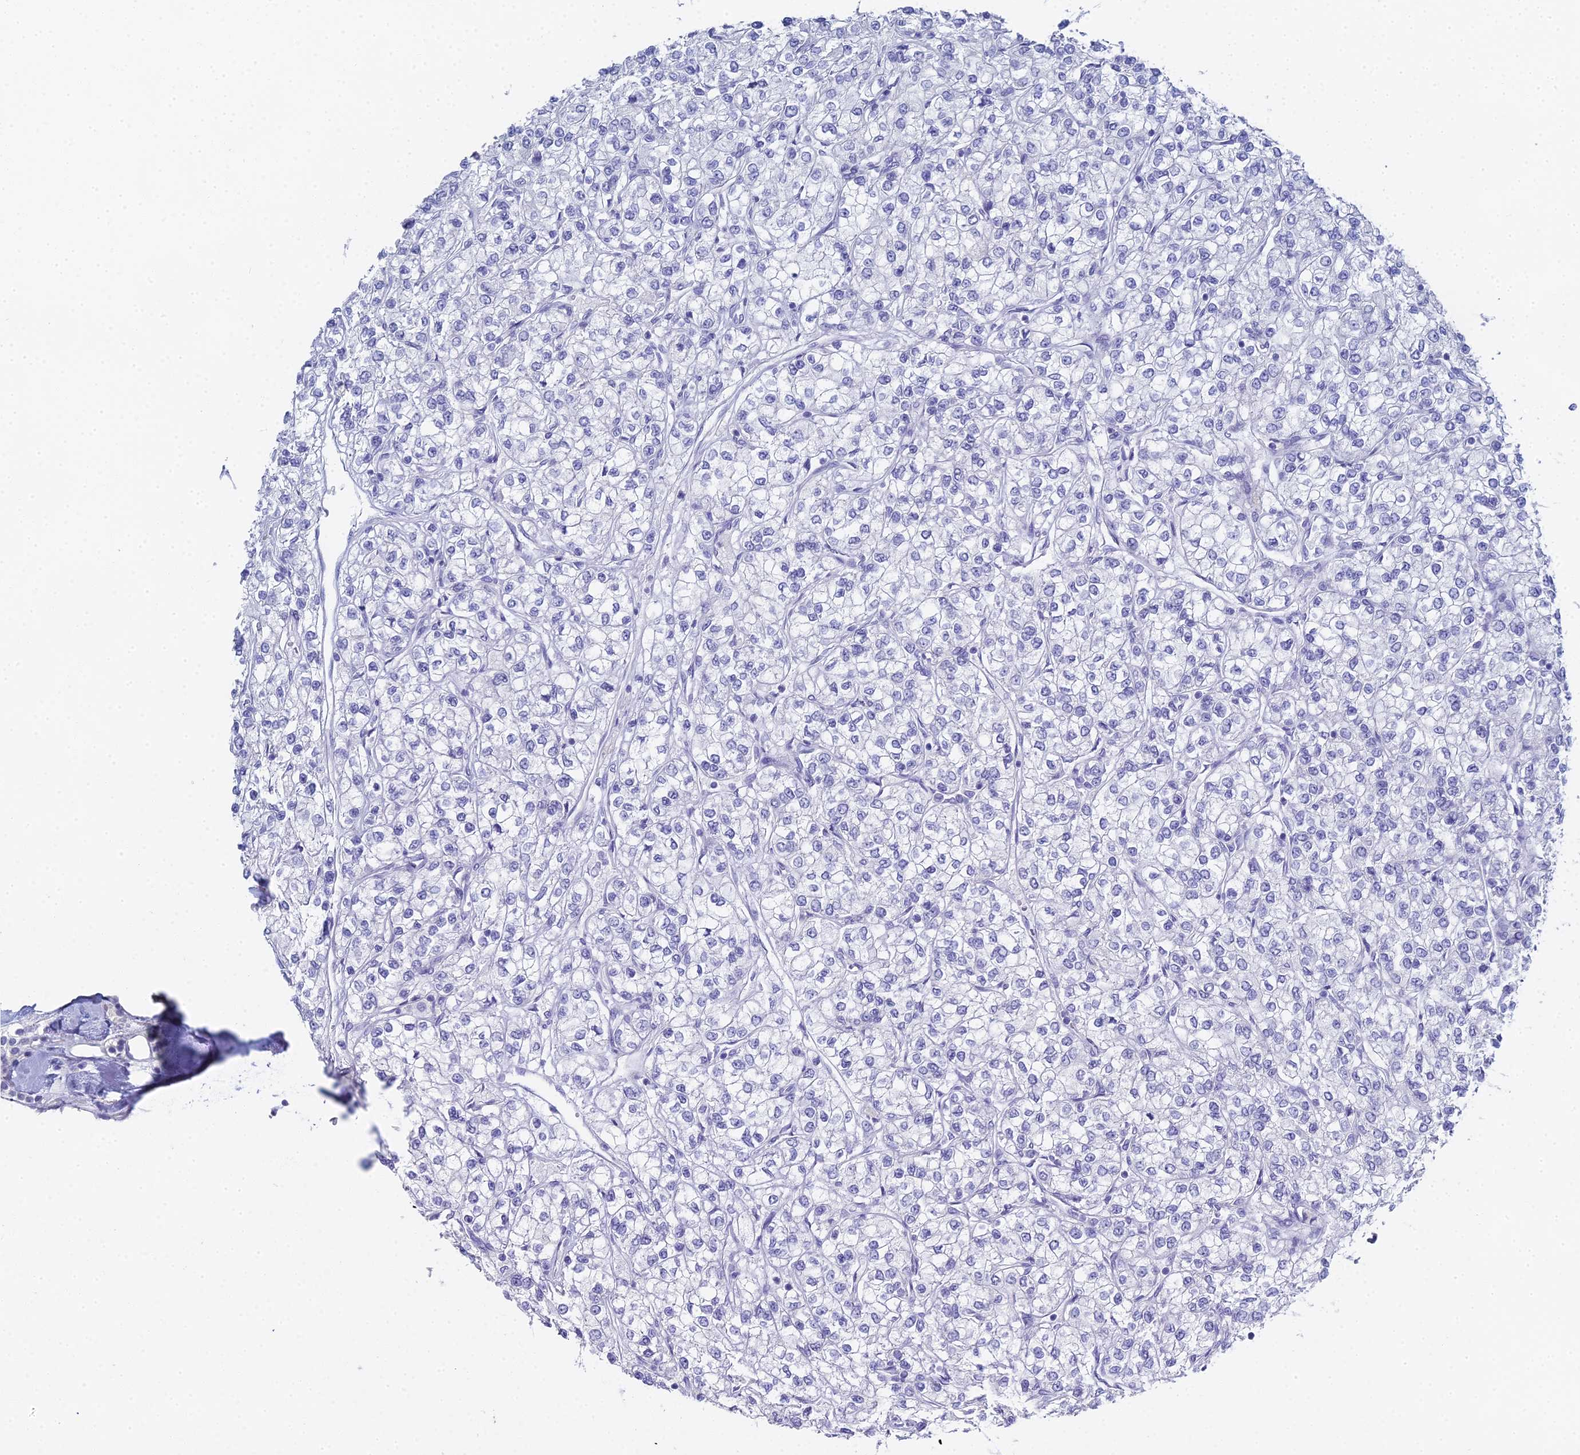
{"staining": {"intensity": "negative", "quantity": "none", "location": "none"}, "tissue": "renal cancer", "cell_type": "Tumor cells", "image_type": "cancer", "snomed": [{"axis": "morphology", "description": "Adenocarcinoma, NOS"}, {"axis": "topography", "description": "Kidney"}], "caption": "This is an immunohistochemistry (IHC) image of renal cancer. There is no staining in tumor cells.", "gene": "ALPP", "patient": {"sex": "male", "age": 80}}